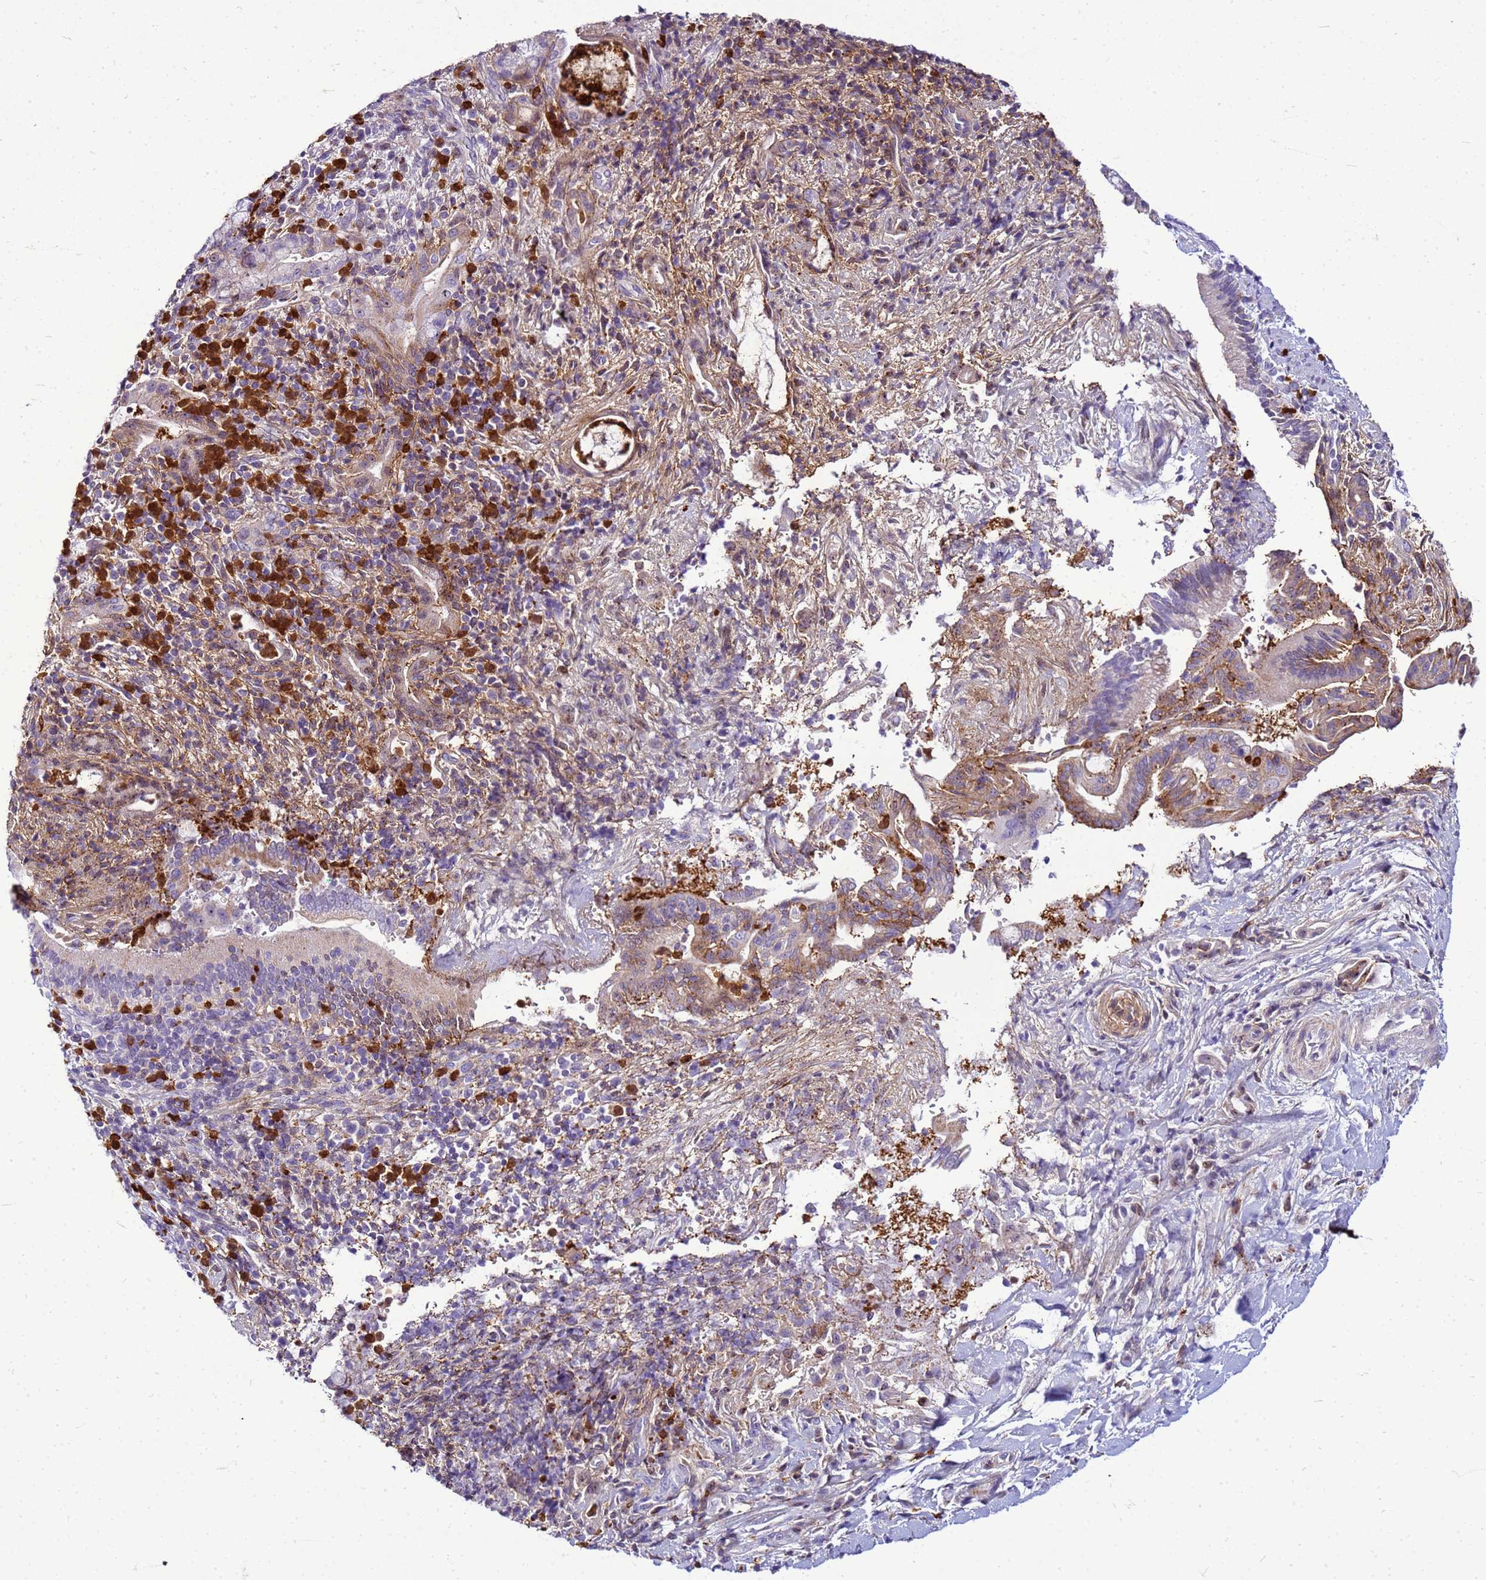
{"staining": {"intensity": "moderate", "quantity": "<25%", "location": "cytoplasmic/membranous,nuclear"}, "tissue": "pancreatic cancer", "cell_type": "Tumor cells", "image_type": "cancer", "snomed": [{"axis": "morphology", "description": "Normal tissue, NOS"}, {"axis": "morphology", "description": "Adenocarcinoma, NOS"}, {"axis": "topography", "description": "Pancreas"}], "caption": "A high-resolution histopathology image shows immunohistochemistry (IHC) staining of pancreatic cancer, which shows moderate cytoplasmic/membranous and nuclear staining in approximately <25% of tumor cells.", "gene": "VPS4B", "patient": {"sex": "female", "age": 55}}